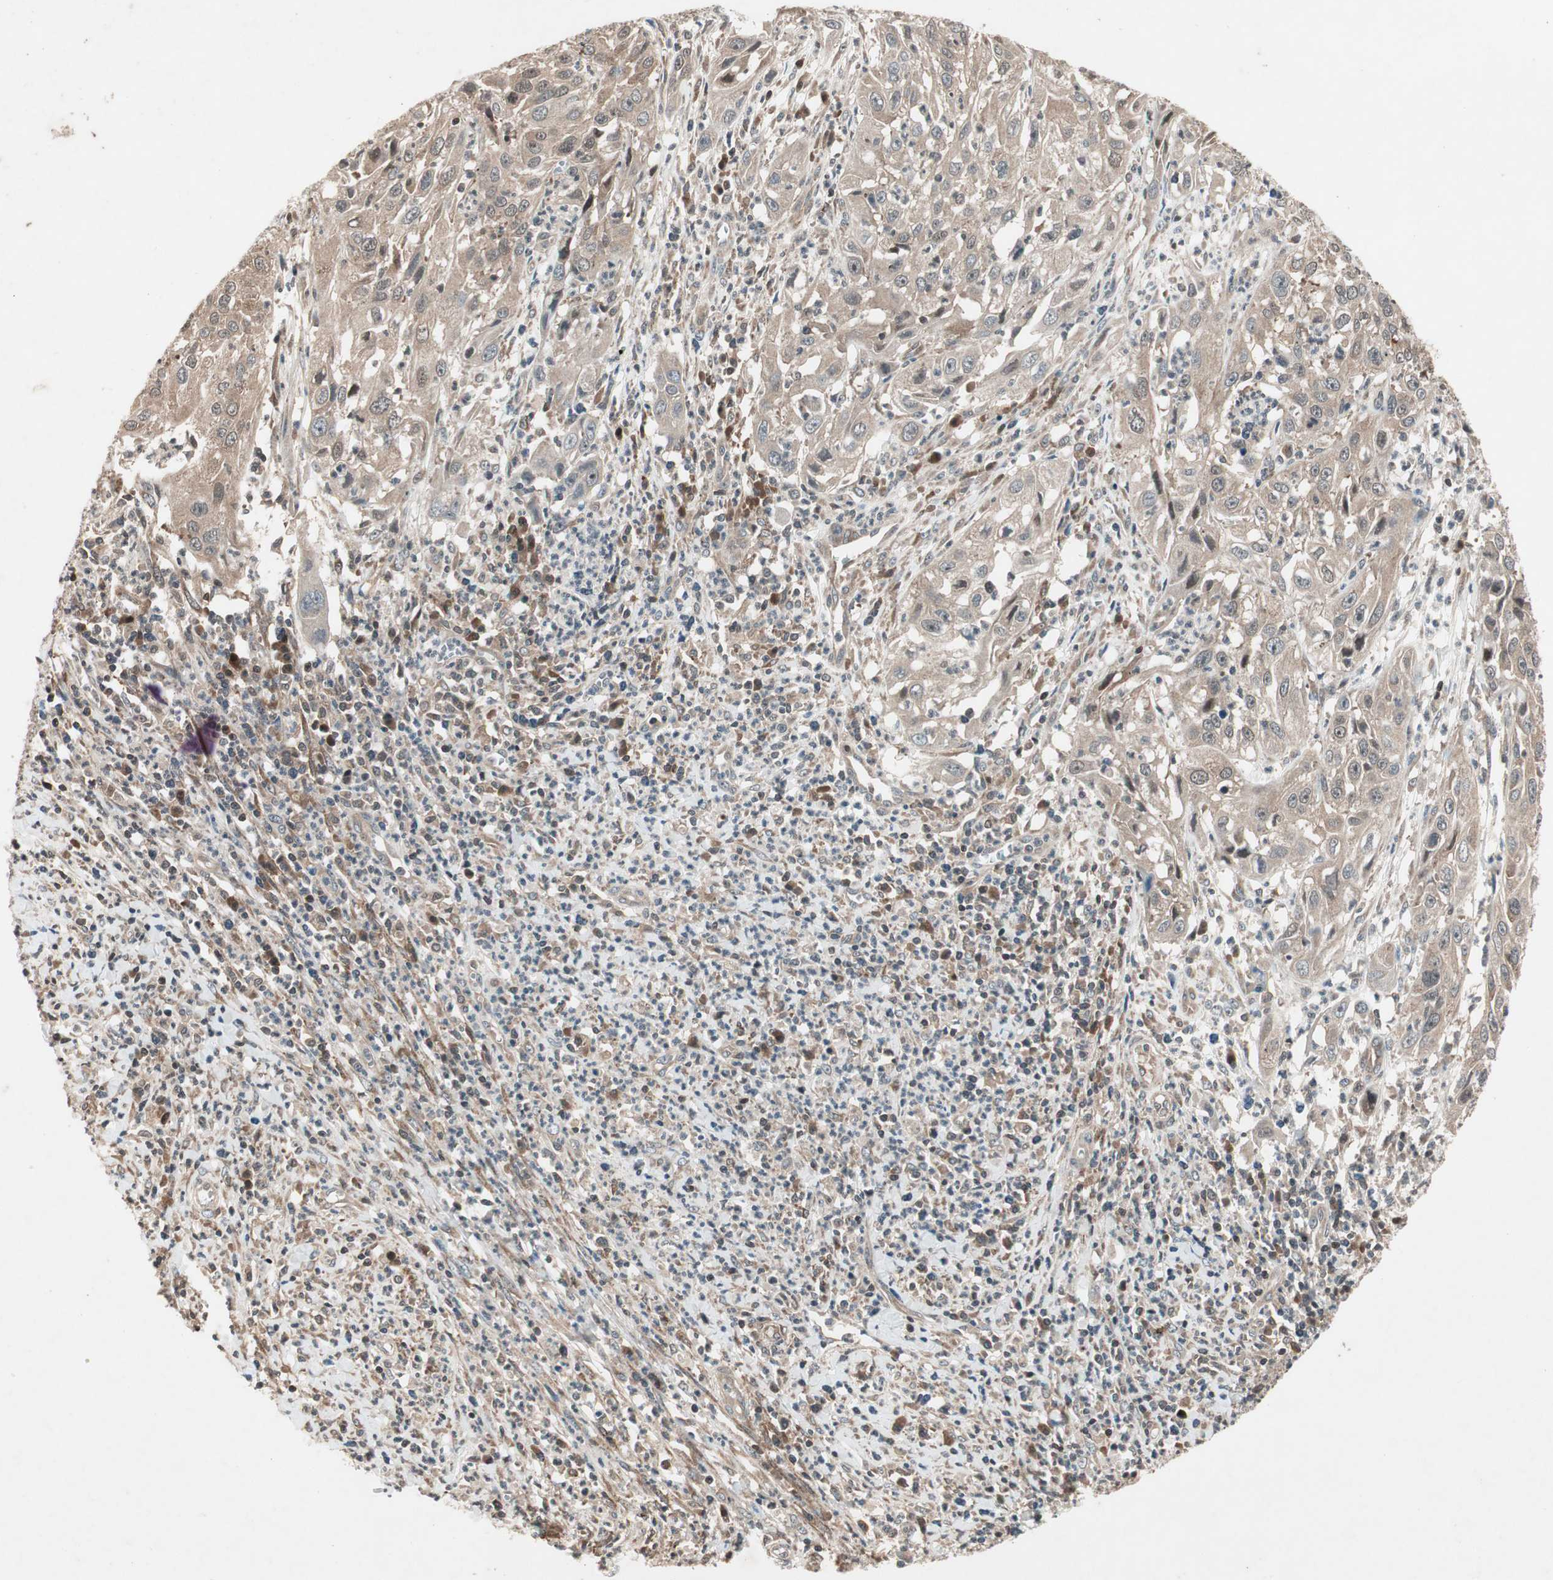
{"staining": {"intensity": "weak", "quantity": "<25%", "location": "cytoplasmic/membranous"}, "tissue": "cervical cancer", "cell_type": "Tumor cells", "image_type": "cancer", "snomed": [{"axis": "morphology", "description": "Squamous cell carcinoma, NOS"}, {"axis": "topography", "description": "Cervix"}], "caption": "Immunohistochemistry (IHC) histopathology image of neoplastic tissue: human cervical cancer stained with DAB demonstrates no significant protein positivity in tumor cells.", "gene": "IRS1", "patient": {"sex": "female", "age": 32}}